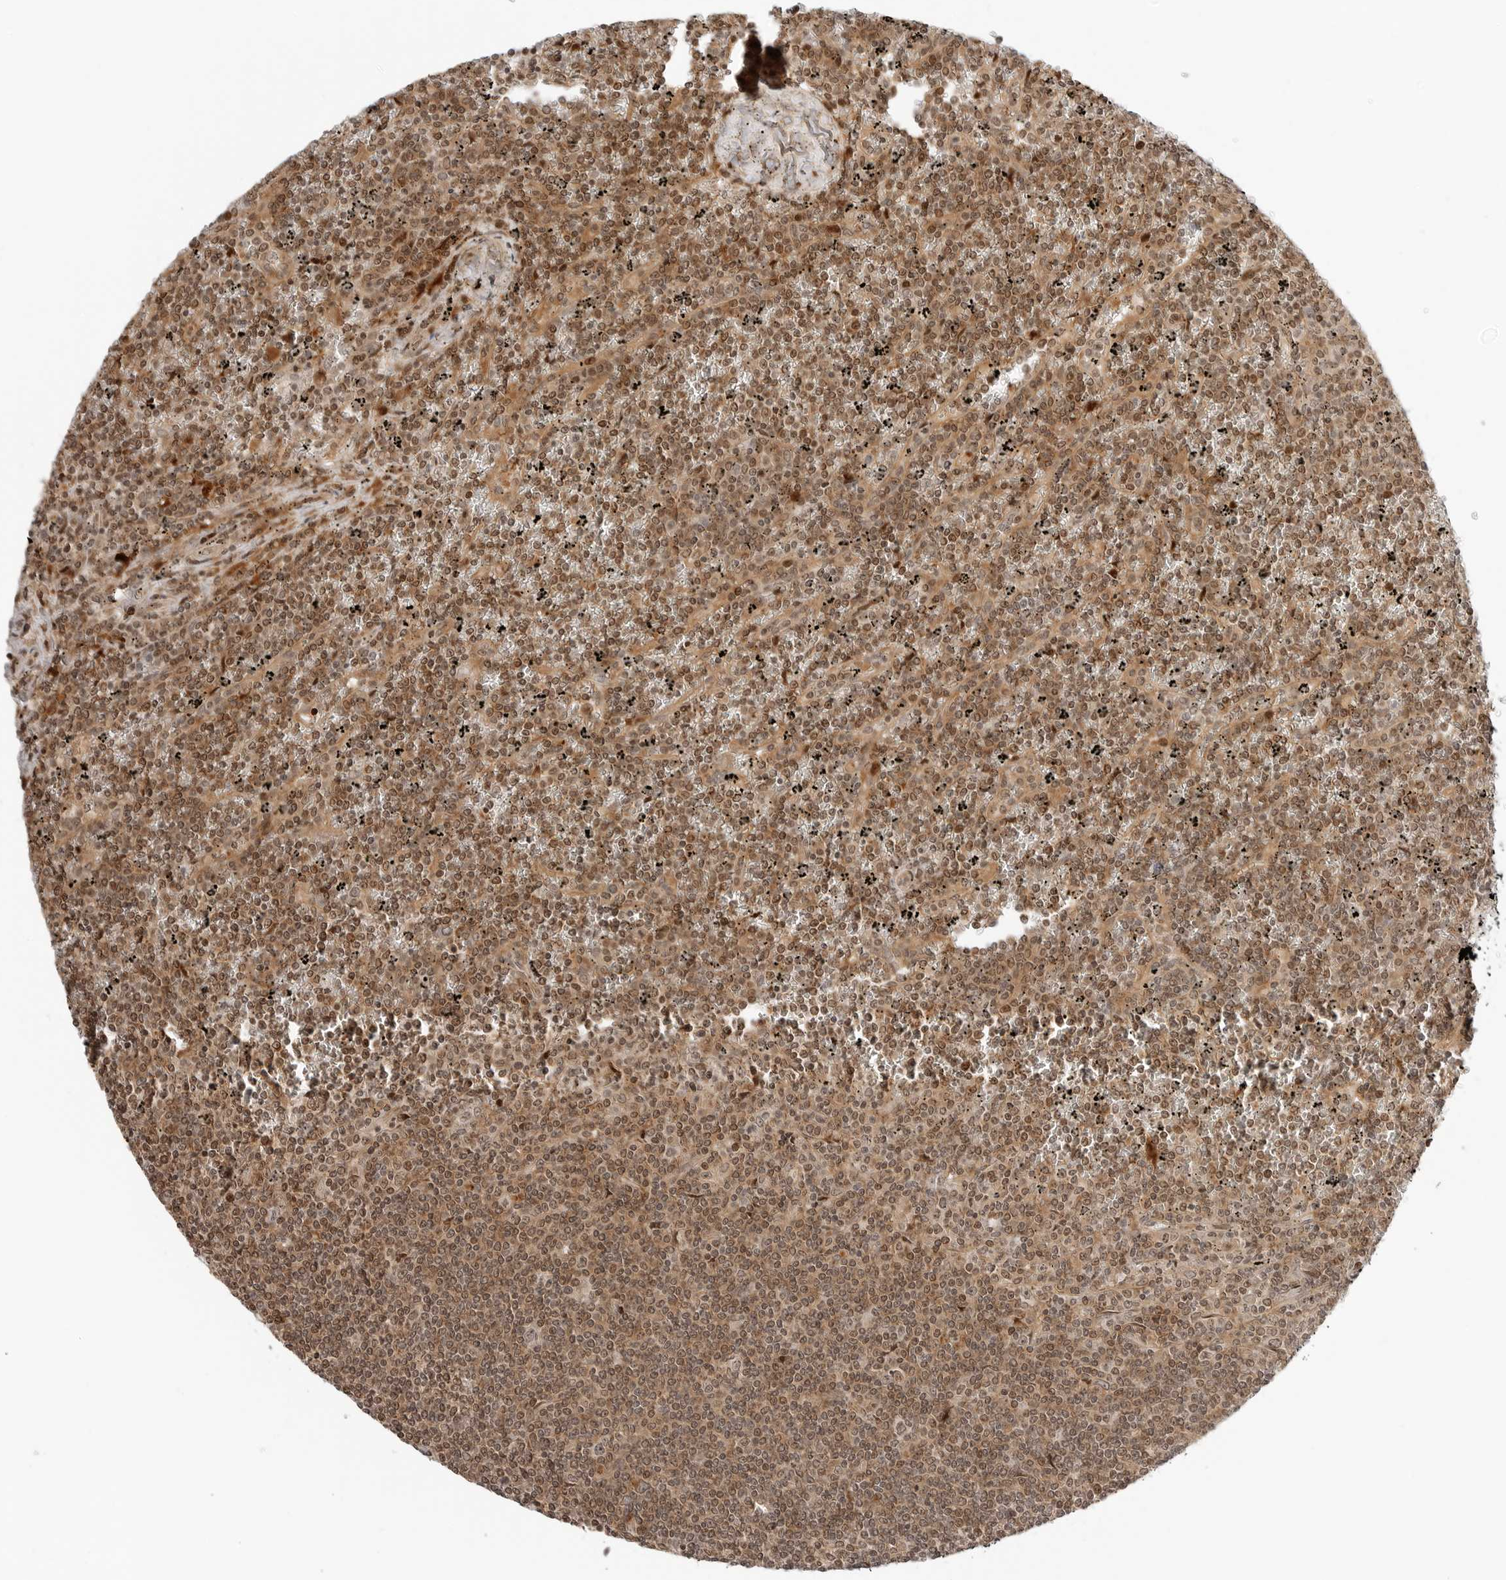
{"staining": {"intensity": "moderate", "quantity": ">75%", "location": "nuclear"}, "tissue": "lymphoma", "cell_type": "Tumor cells", "image_type": "cancer", "snomed": [{"axis": "morphology", "description": "Malignant lymphoma, non-Hodgkin's type, Low grade"}, {"axis": "topography", "description": "Spleen"}], "caption": "Immunohistochemistry (IHC) photomicrograph of neoplastic tissue: human low-grade malignant lymphoma, non-Hodgkin's type stained using immunohistochemistry (IHC) demonstrates medium levels of moderate protein expression localized specifically in the nuclear of tumor cells, appearing as a nuclear brown color.", "gene": "GEM", "patient": {"sex": "female", "age": 19}}